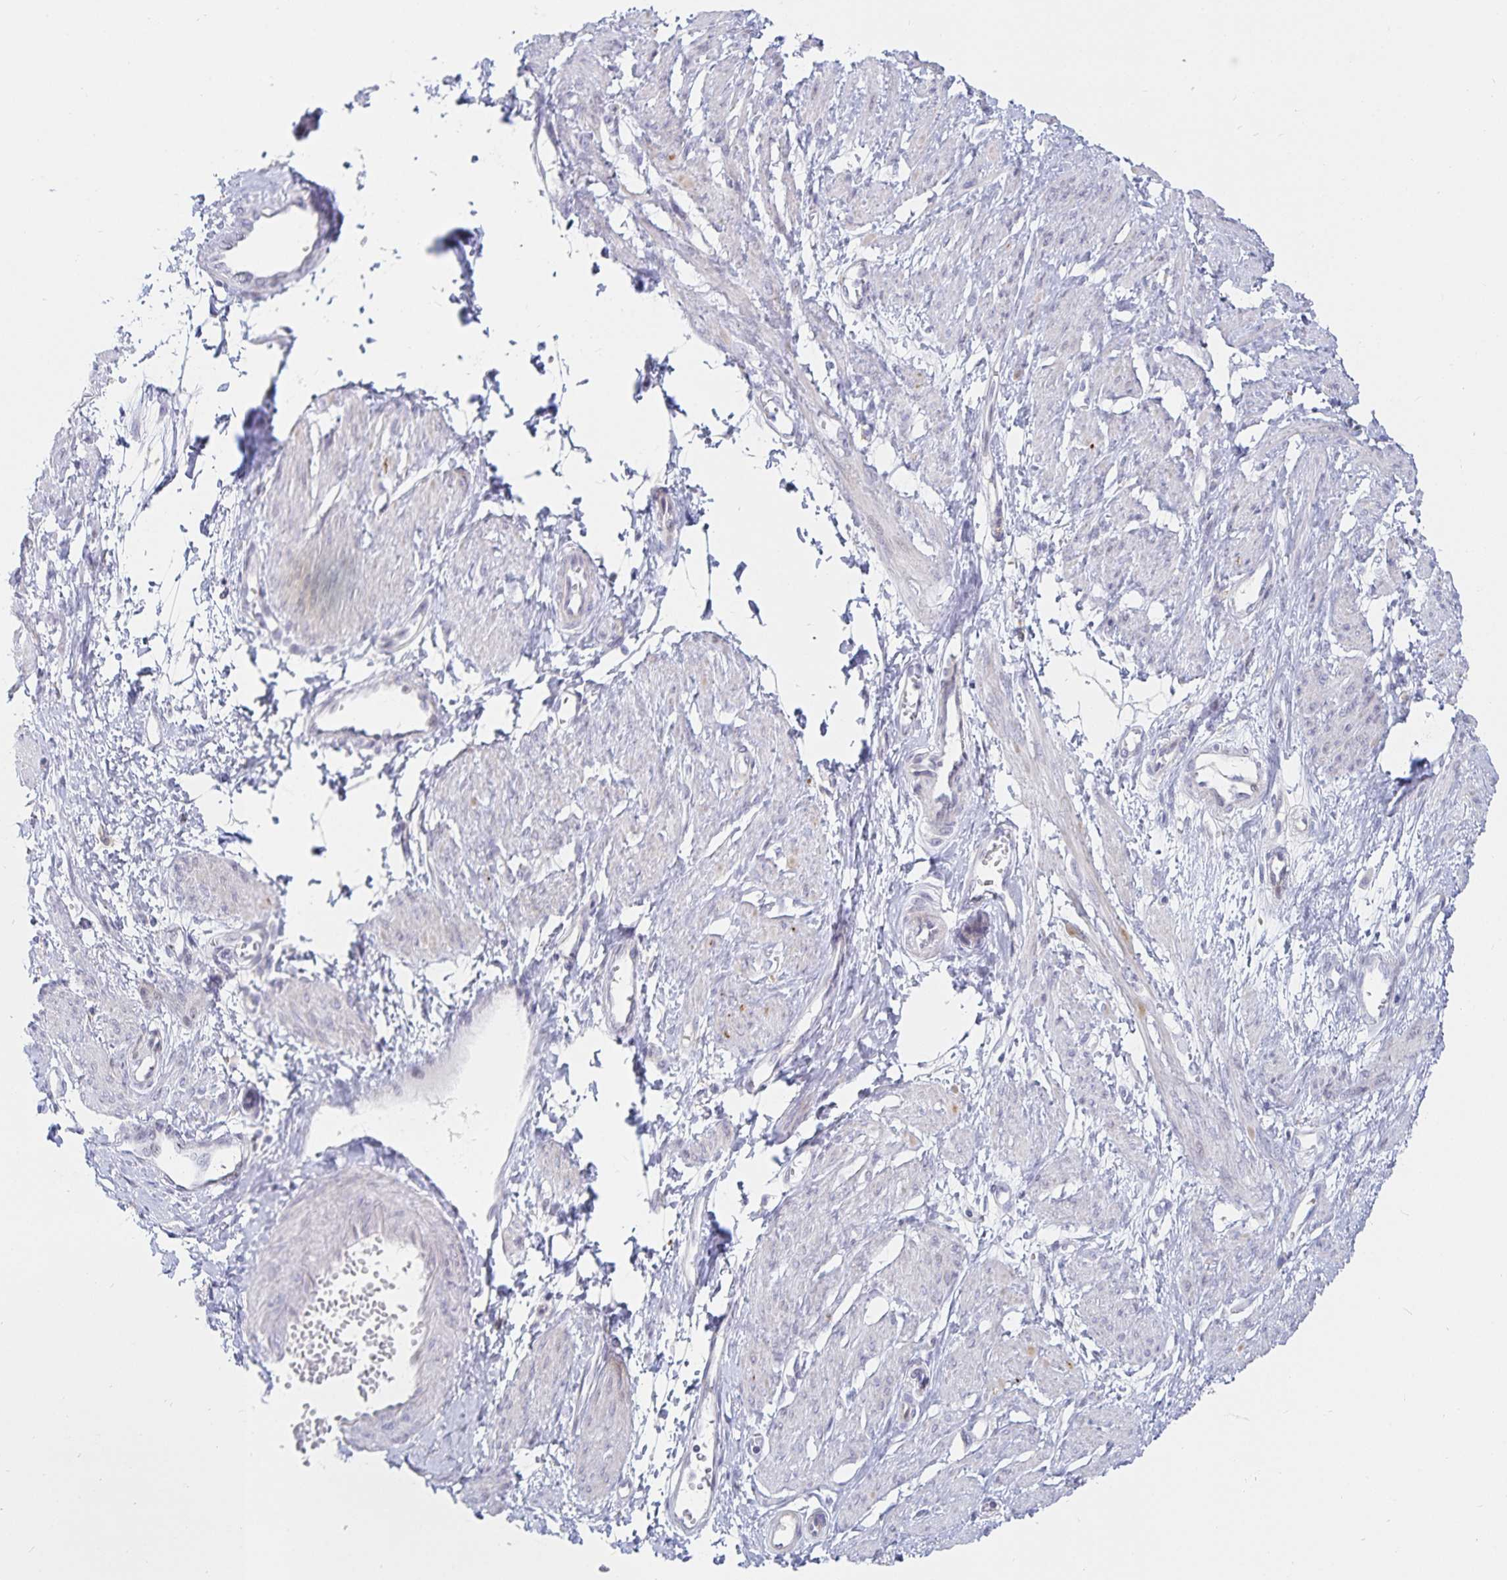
{"staining": {"intensity": "negative", "quantity": "none", "location": "none"}, "tissue": "smooth muscle", "cell_type": "Smooth muscle cells", "image_type": "normal", "snomed": [{"axis": "morphology", "description": "Normal tissue, NOS"}, {"axis": "topography", "description": "Smooth muscle"}, {"axis": "topography", "description": "Uterus"}], "caption": "Human smooth muscle stained for a protein using immunohistochemistry shows no positivity in smooth muscle cells.", "gene": "S100G", "patient": {"sex": "female", "age": 39}}